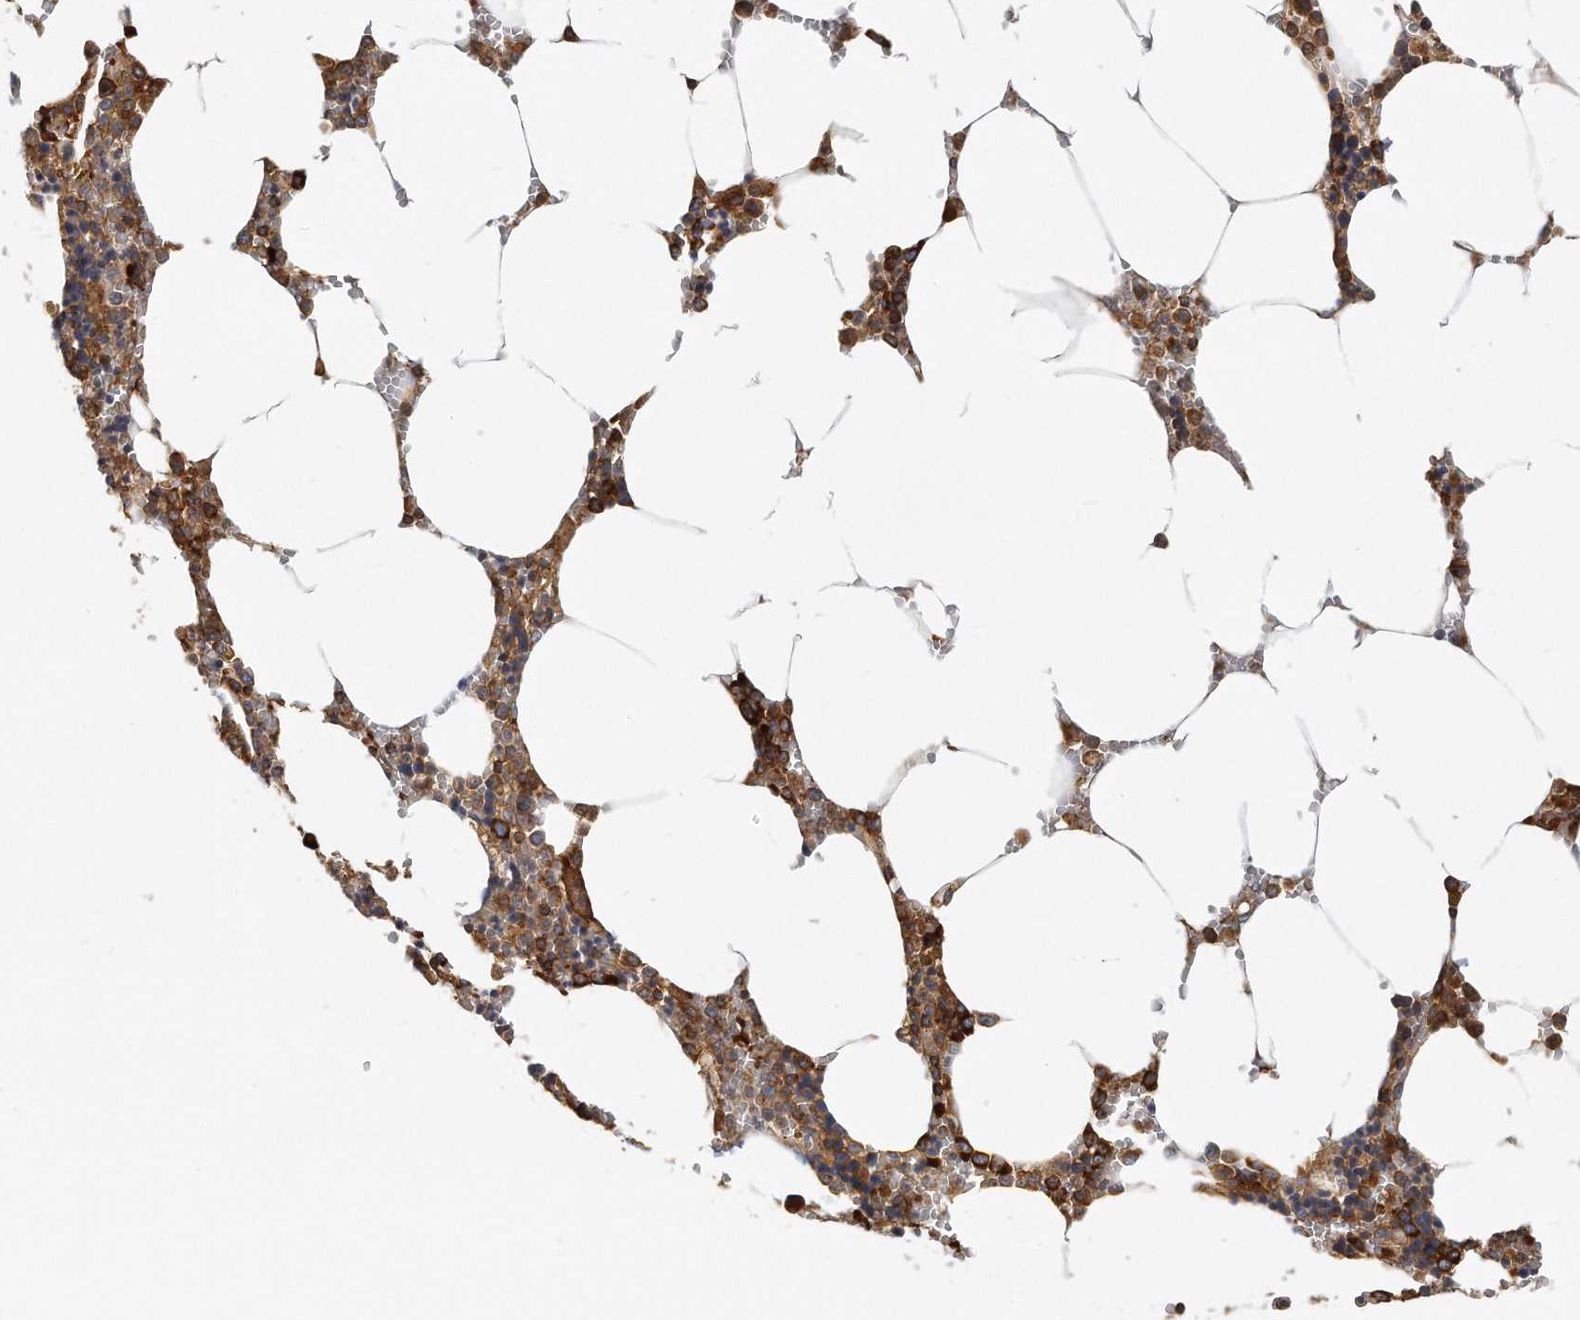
{"staining": {"intensity": "strong", "quantity": "25%-75%", "location": "cytoplasmic/membranous"}, "tissue": "bone marrow", "cell_type": "Hematopoietic cells", "image_type": "normal", "snomed": [{"axis": "morphology", "description": "Normal tissue, NOS"}, {"axis": "topography", "description": "Bone marrow"}], "caption": "IHC of normal bone marrow exhibits high levels of strong cytoplasmic/membranous expression in about 25%-75% of hematopoietic cells. (brown staining indicates protein expression, while blue staining denotes nuclei).", "gene": "EIF3I", "patient": {"sex": "male", "age": 70}}